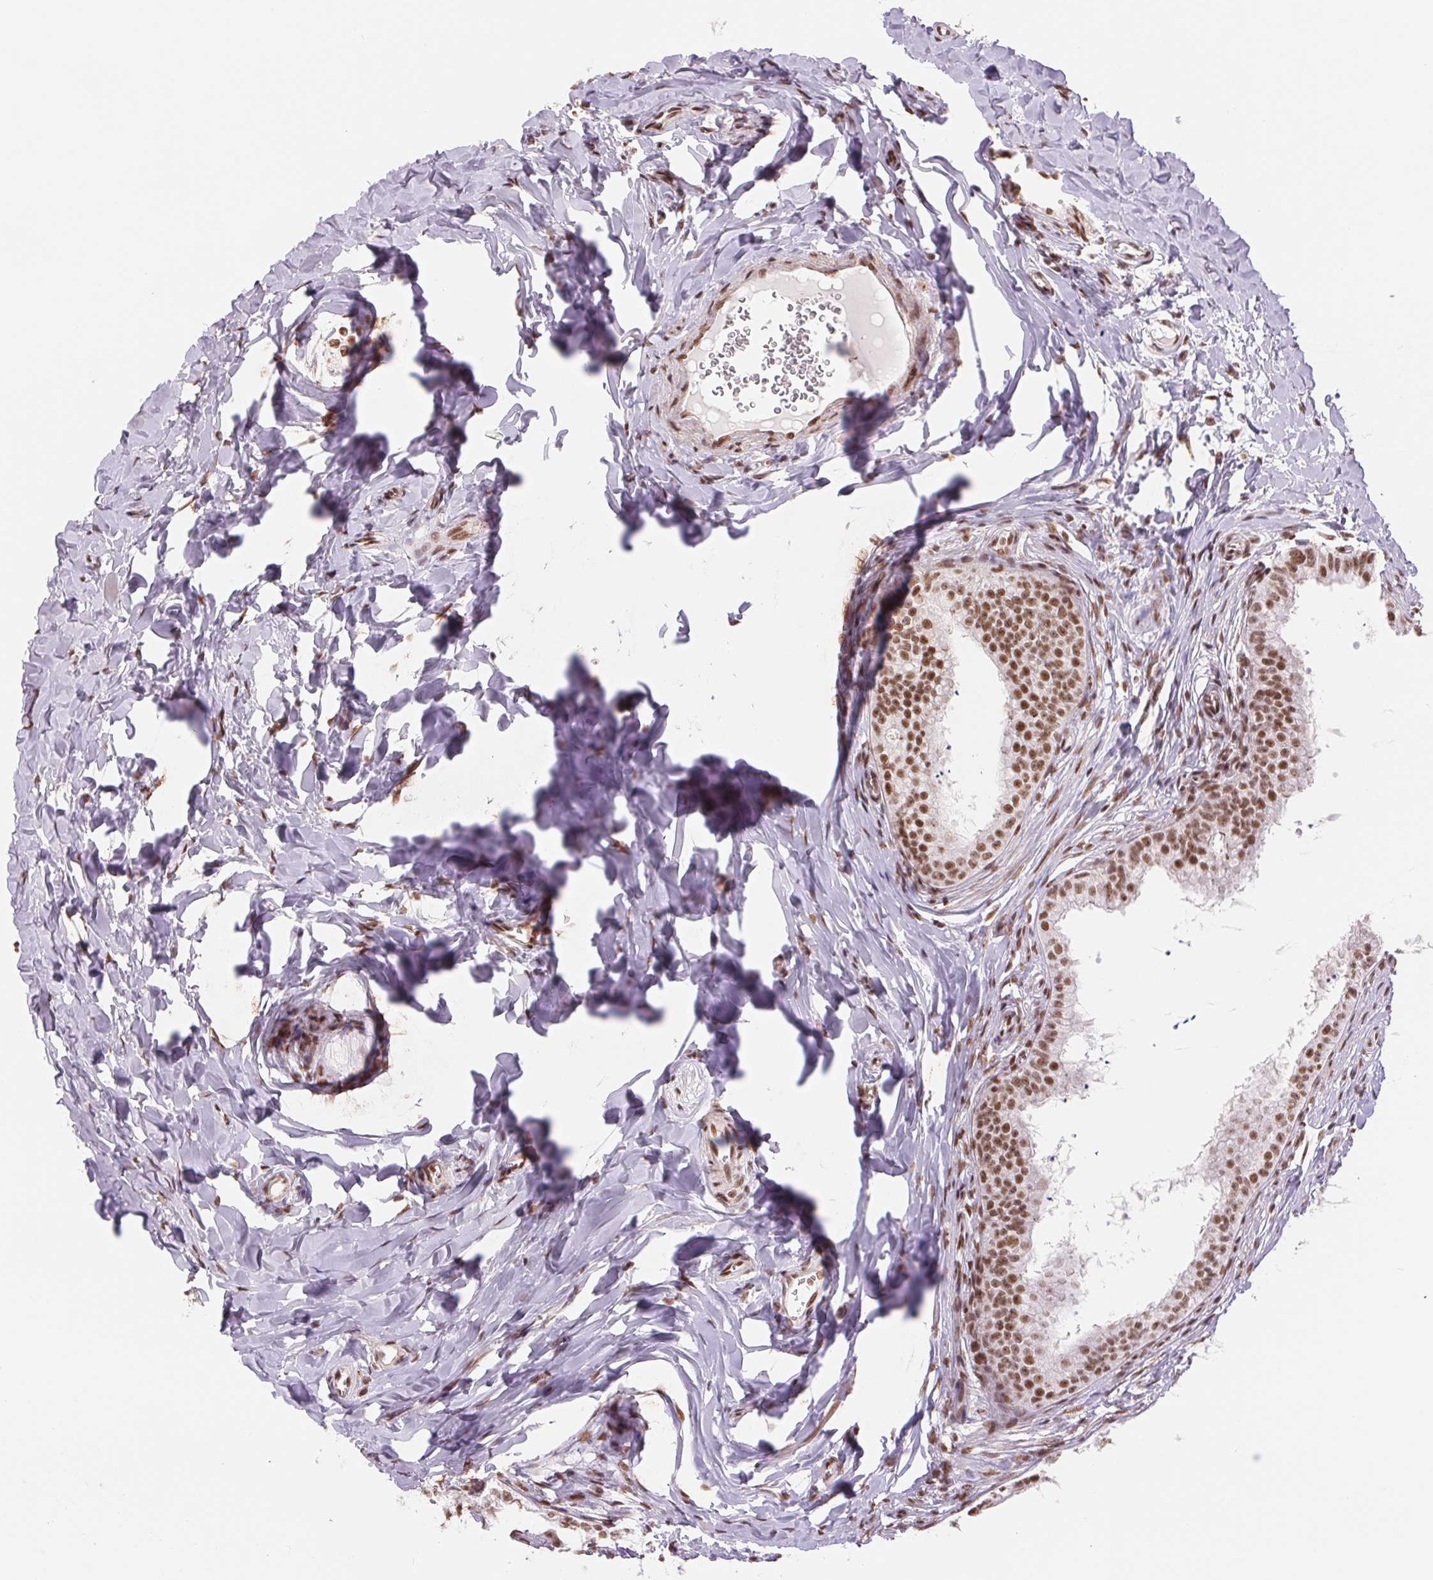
{"staining": {"intensity": "strong", "quantity": ">75%", "location": "nuclear"}, "tissue": "epididymis", "cell_type": "Glandular cells", "image_type": "normal", "snomed": [{"axis": "morphology", "description": "Normal tissue, NOS"}, {"axis": "topography", "description": "Epididymis"}], "caption": "High-power microscopy captured an immunohistochemistry (IHC) photomicrograph of normal epididymis, revealing strong nuclear expression in about >75% of glandular cells. Immunohistochemistry stains the protein of interest in brown and the nuclei are stained blue.", "gene": "SREK1", "patient": {"sex": "male", "age": 24}}